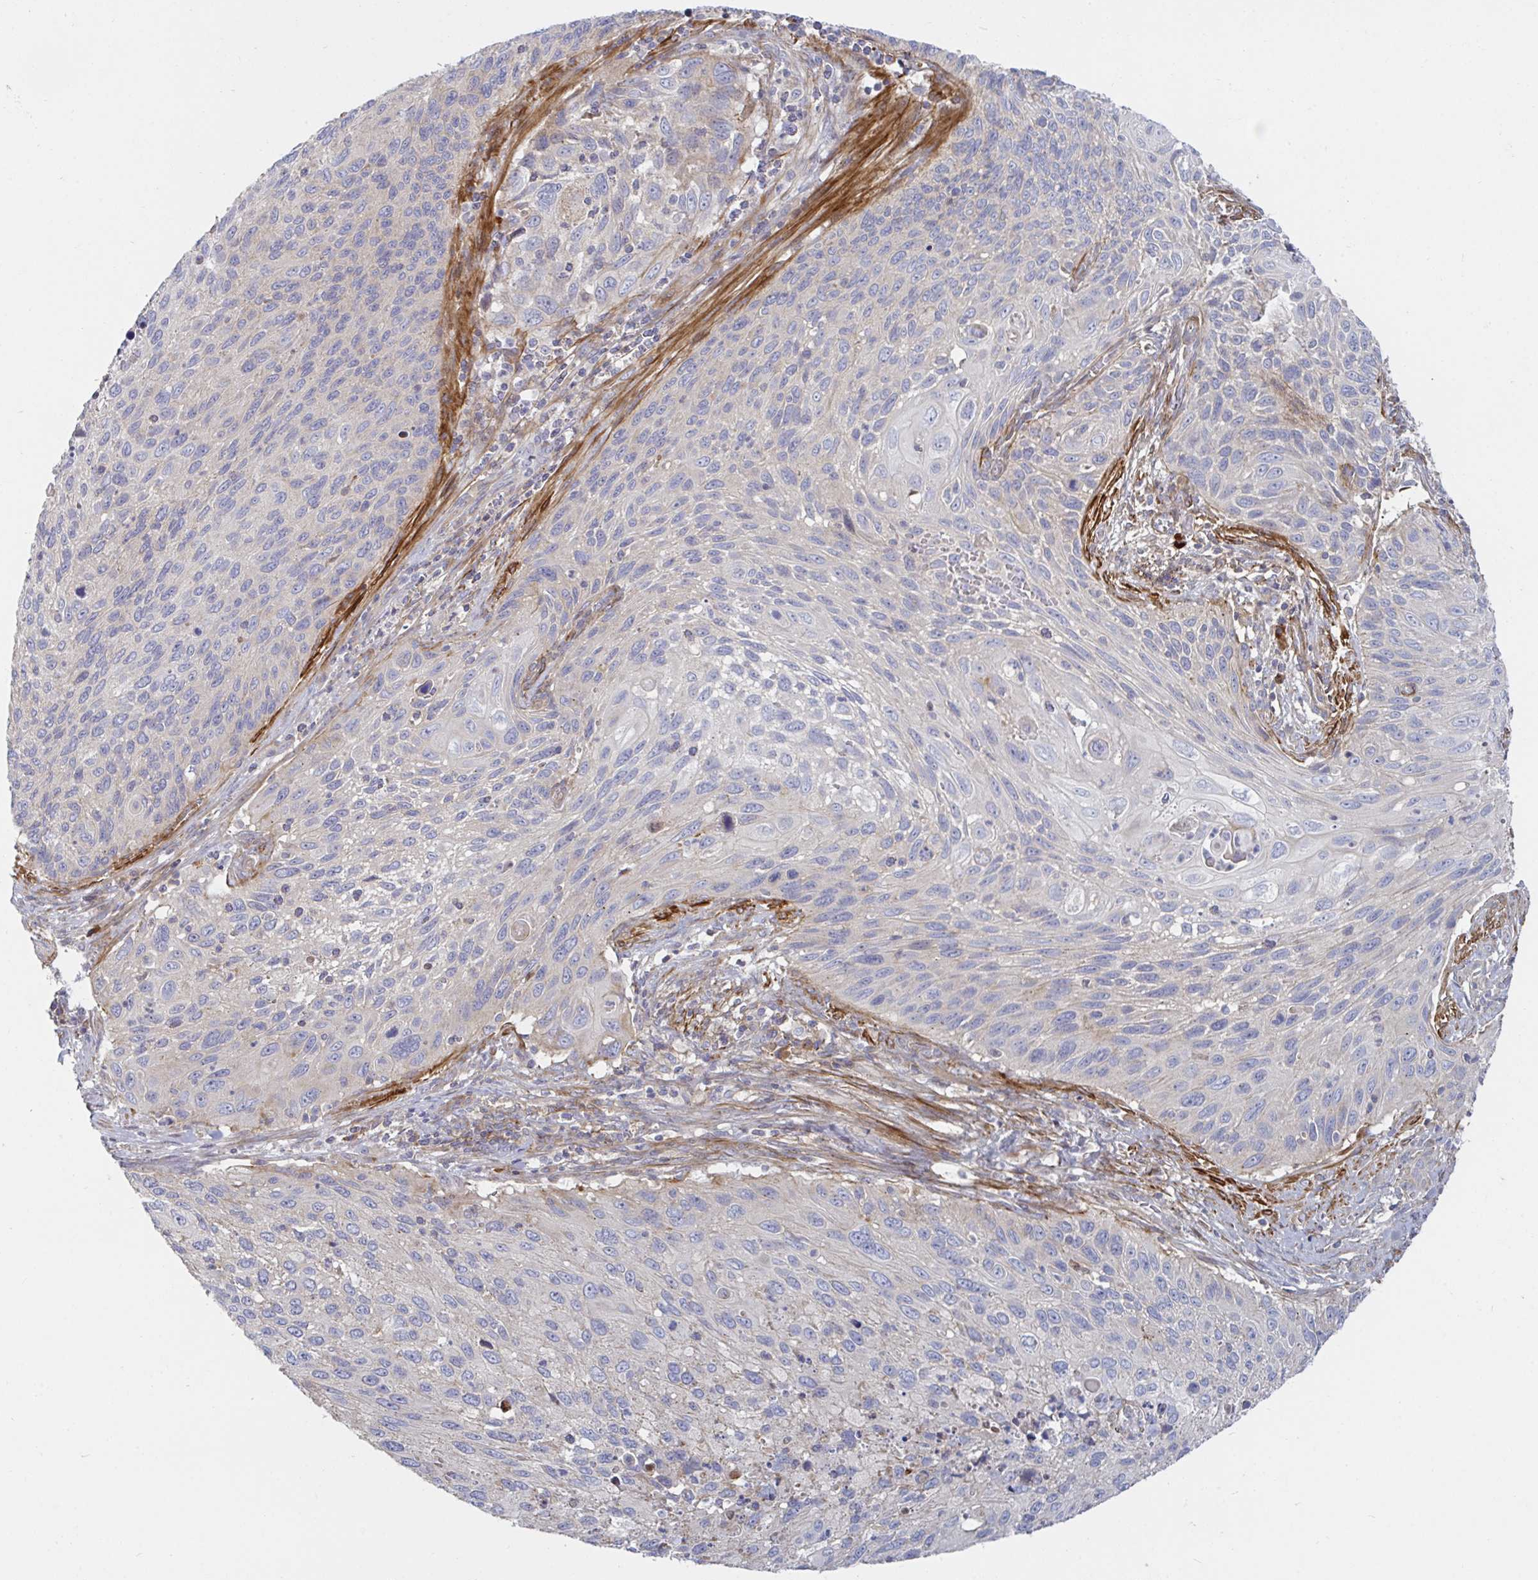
{"staining": {"intensity": "negative", "quantity": "none", "location": "none"}, "tissue": "cervical cancer", "cell_type": "Tumor cells", "image_type": "cancer", "snomed": [{"axis": "morphology", "description": "Squamous cell carcinoma, NOS"}, {"axis": "topography", "description": "Cervix"}], "caption": "This is a histopathology image of immunohistochemistry (IHC) staining of squamous cell carcinoma (cervical), which shows no expression in tumor cells.", "gene": "SSH2", "patient": {"sex": "female", "age": 70}}